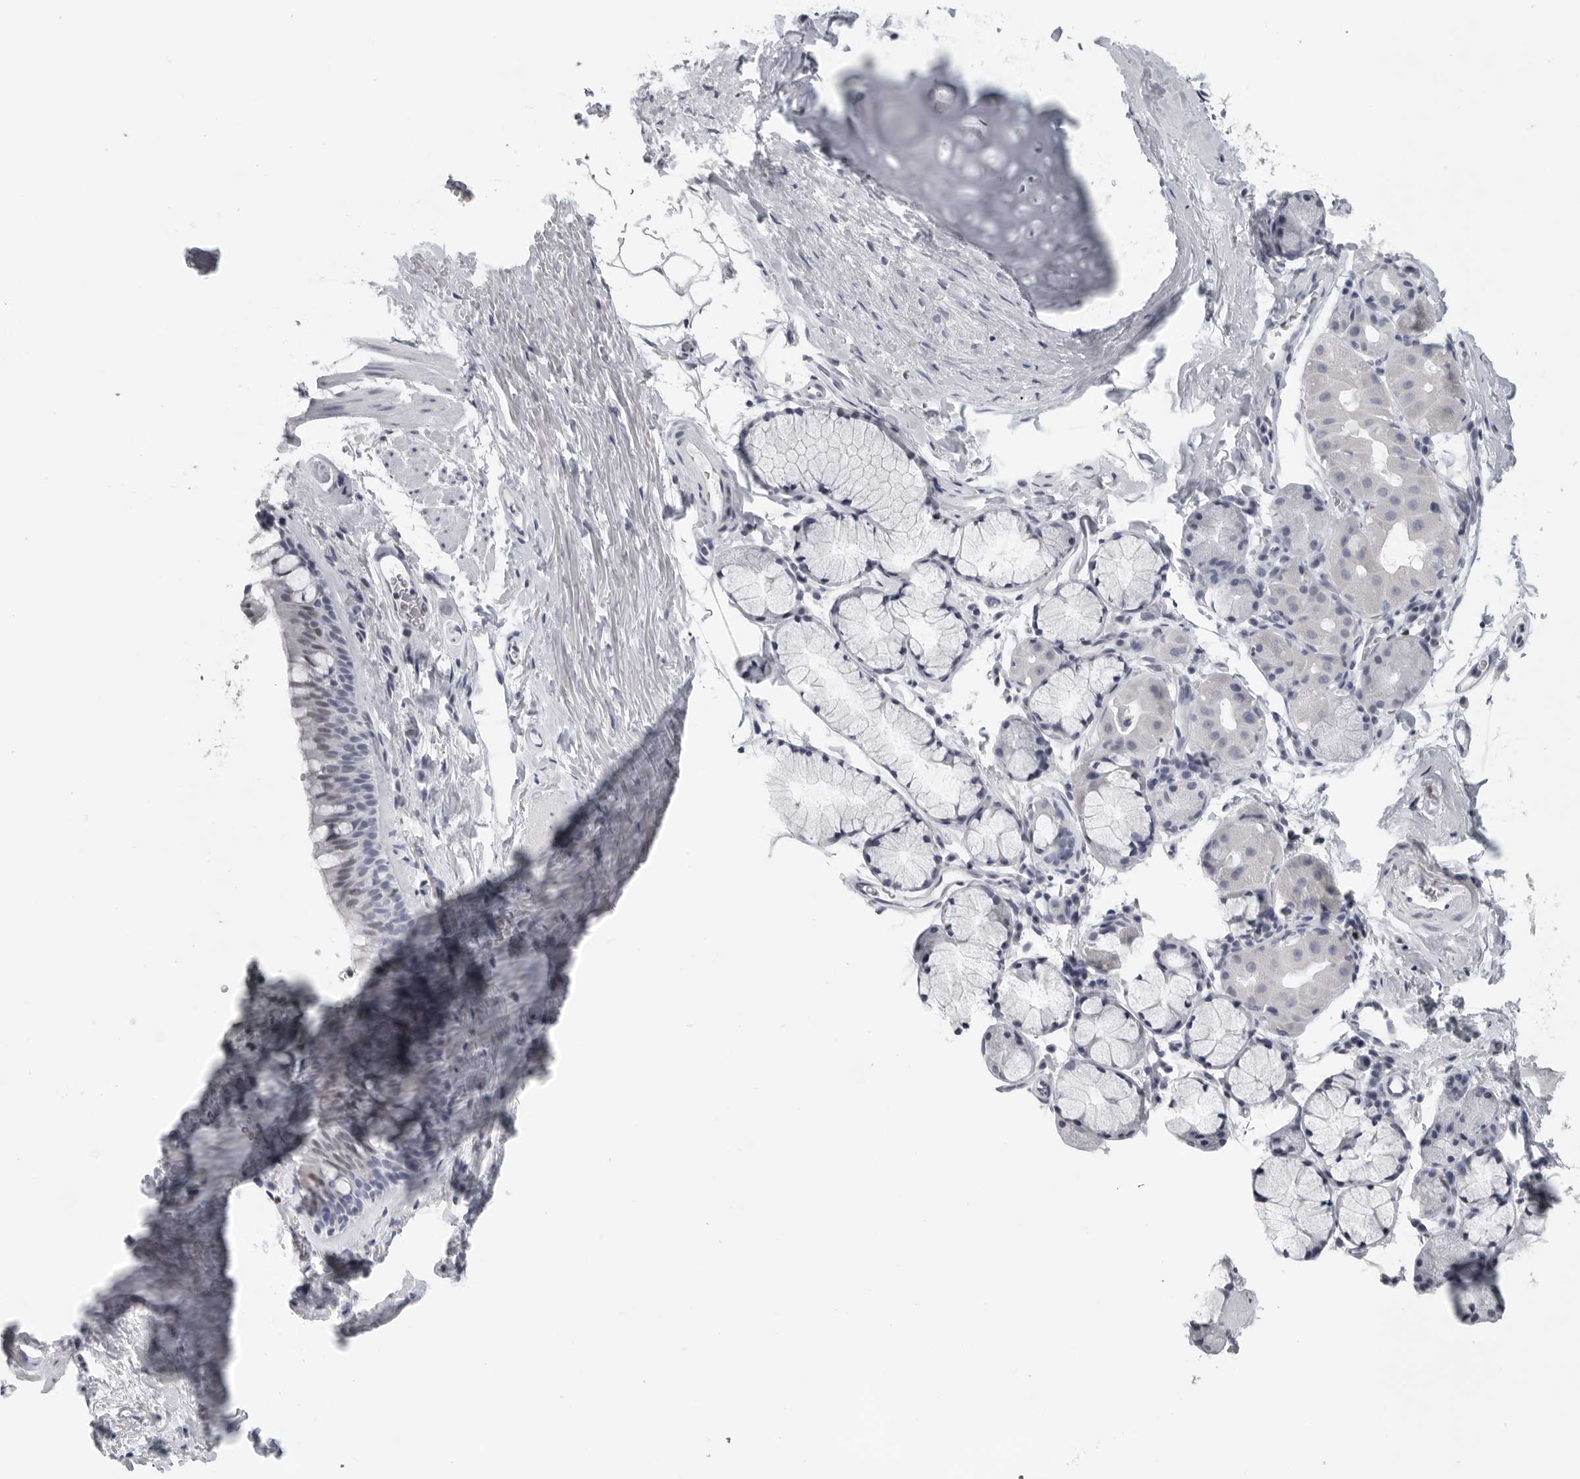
{"staining": {"intensity": "weak", "quantity": "<25%", "location": "nuclear"}, "tissue": "bronchus", "cell_type": "Respiratory epithelial cells", "image_type": "normal", "snomed": [{"axis": "morphology", "description": "Normal tissue, NOS"}, {"axis": "topography", "description": "Cartilage tissue"}, {"axis": "topography", "description": "Bronchus"}], "caption": "Bronchus stained for a protein using immunohistochemistry (IHC) reveals no staining respiratory epithelial cells.", "gene": "SATB2", "patient": {"sex": "female", "age": 53}}